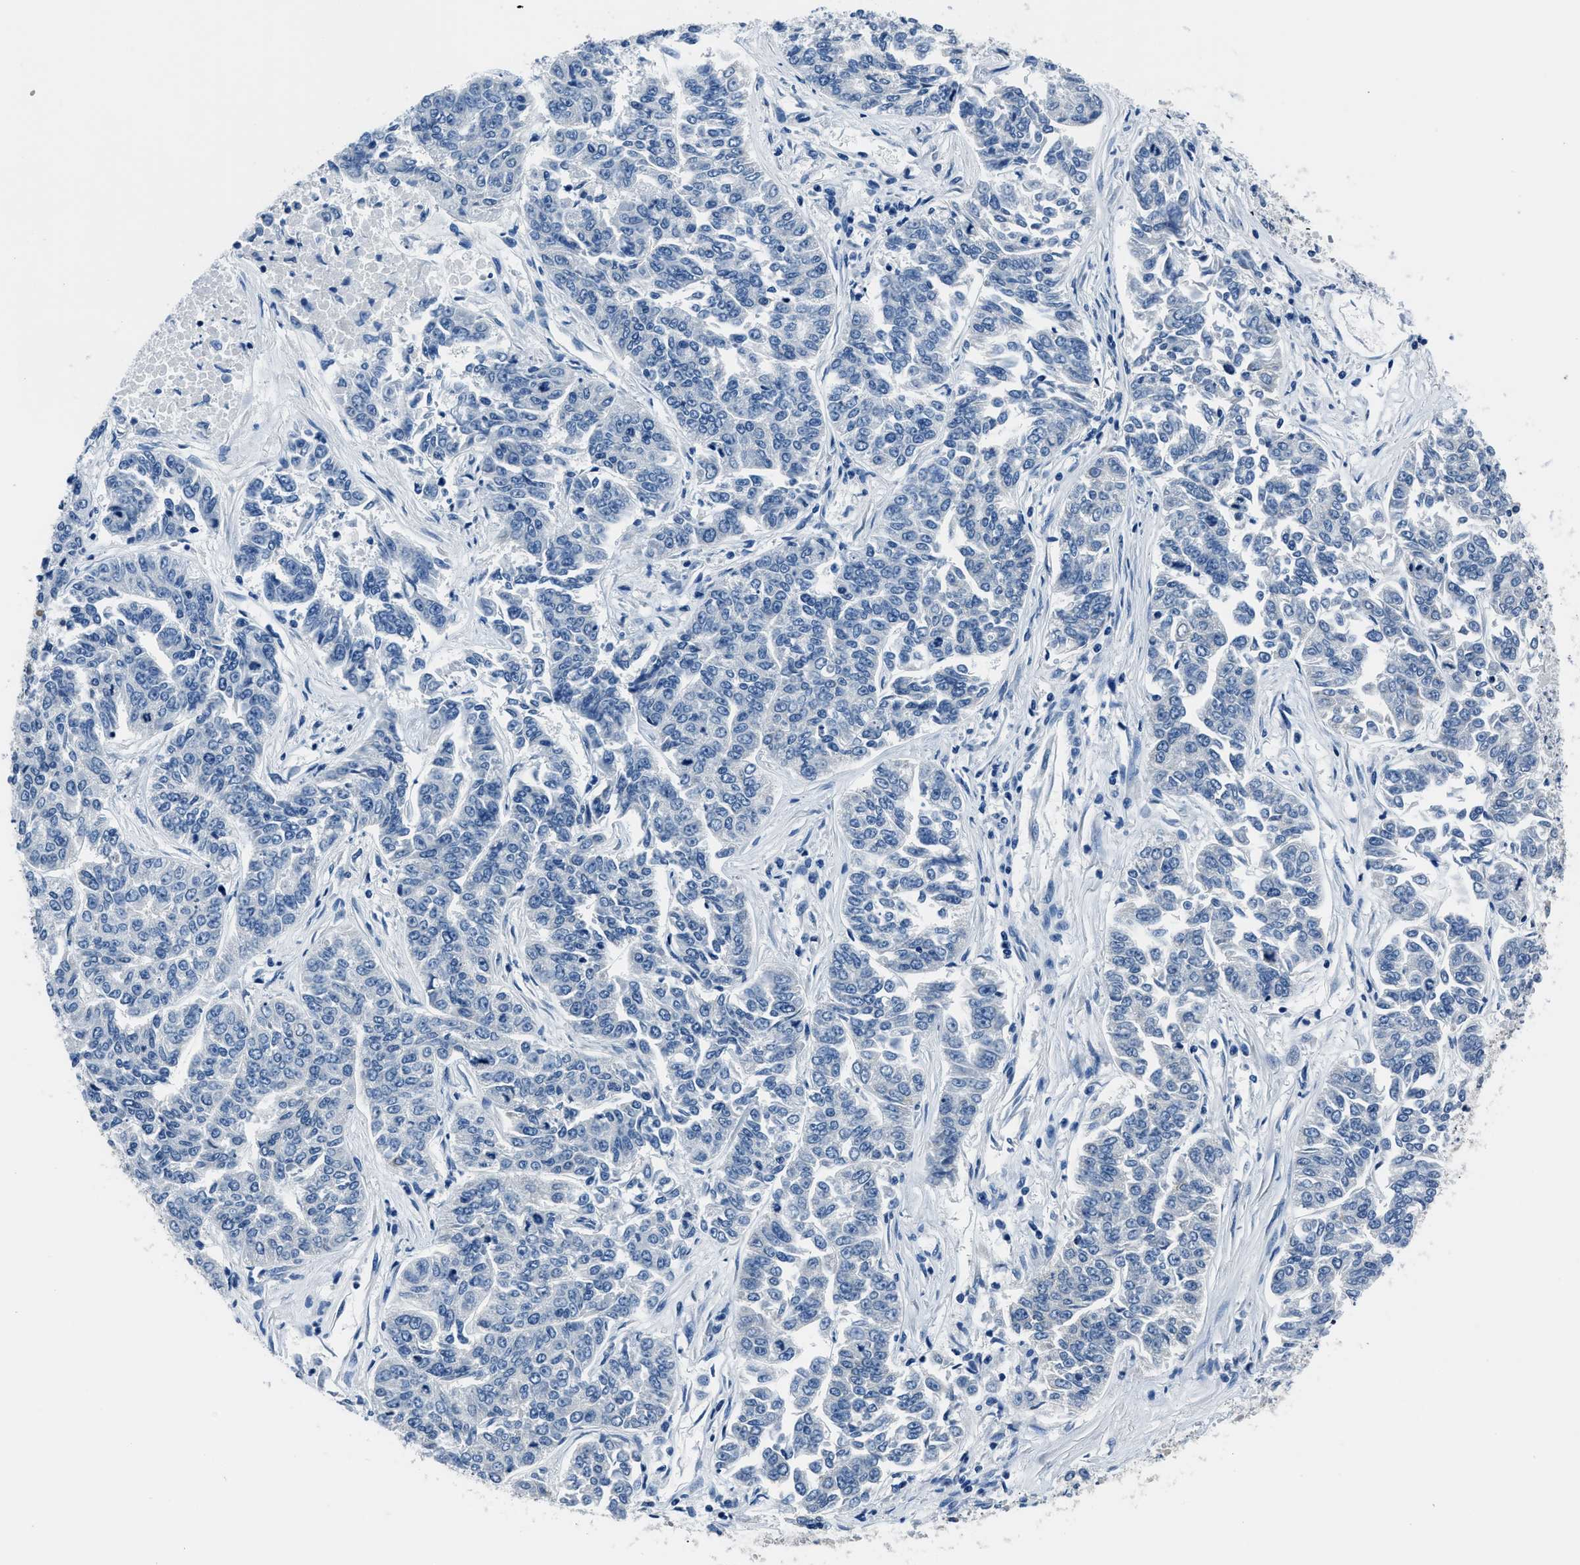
{"staining": {"intensity": "negative", "quantity": "none", "location": "none"}, "tissue": "lung cancer", "cell_type": "Tumor cells", "image_type": "cancer", "snomed": [{"axis": "morphology", "description": "Adenocarcinoma, NOS"}, {"axis": "topography", "description": "Lung"}], "caption": "This is an IHC image of adenocarcinoma (lung). There is no expression in tumor cells.", "gene": "GJA3", "patient": {"sex": "male", "age": 84}}